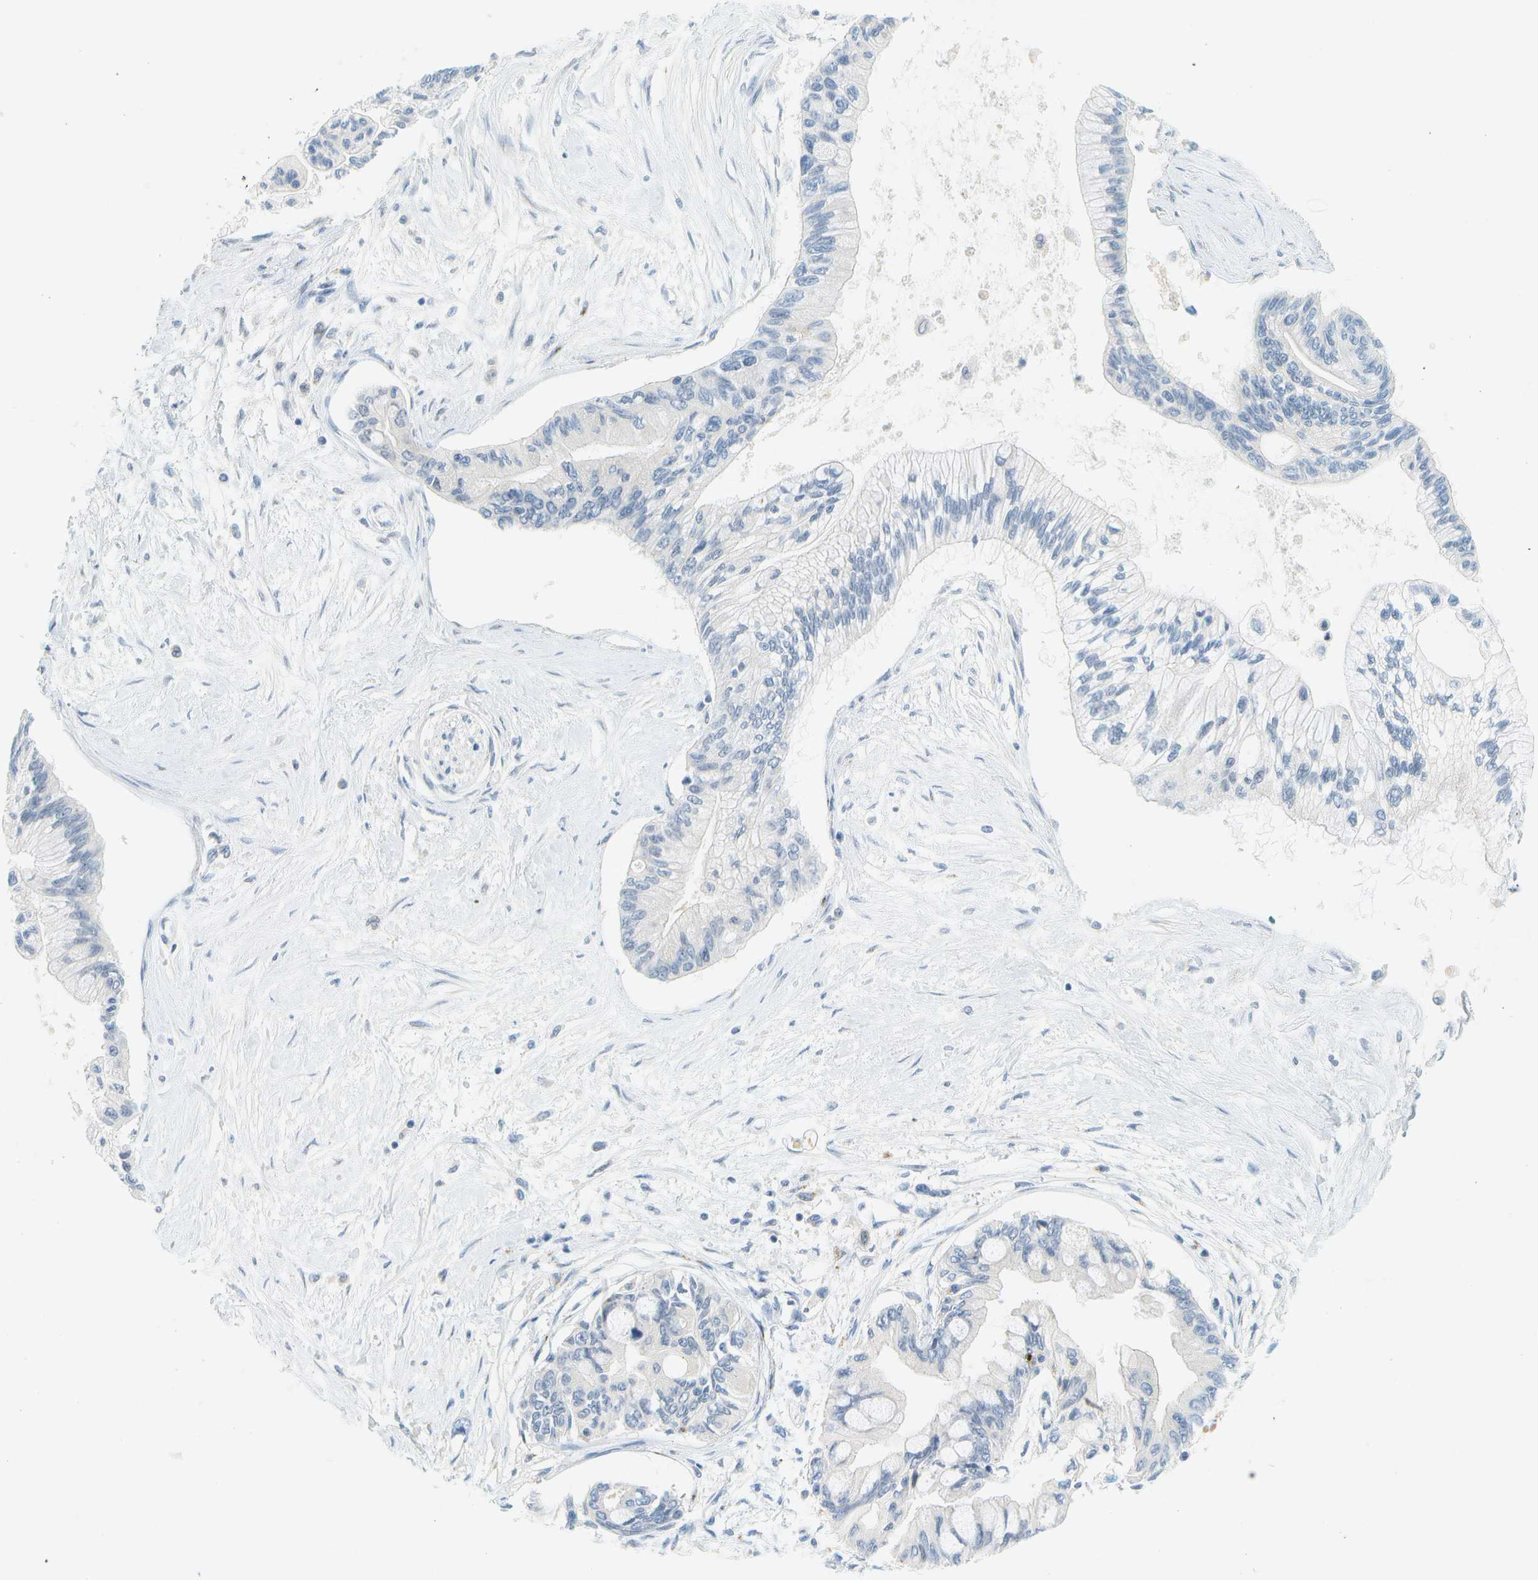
{"staining": {"intensity": "negative", "quantity": "none", "location": "none"}, "tissue": "pancreatic cancer", "cell_type": "Tumor cells", "image_type": "cancer", "snomed": [{"axis": "morphology", "description": "Adenocarcinoma, NOS"}, {"axis": "topography", "description": "Pancreas"}], "caption": "Photomicrograph shows no protein staining in tumor cells of pancreatic cancer (adenocarcinoma) tissue. (Stains: DAB immunohistochemistry with hematoxylin counter stain, Microscopy: brightfield microscopy at high magnification).", "gene": "RASGRP2", "patient": {"sex": "female", "age": 77}}